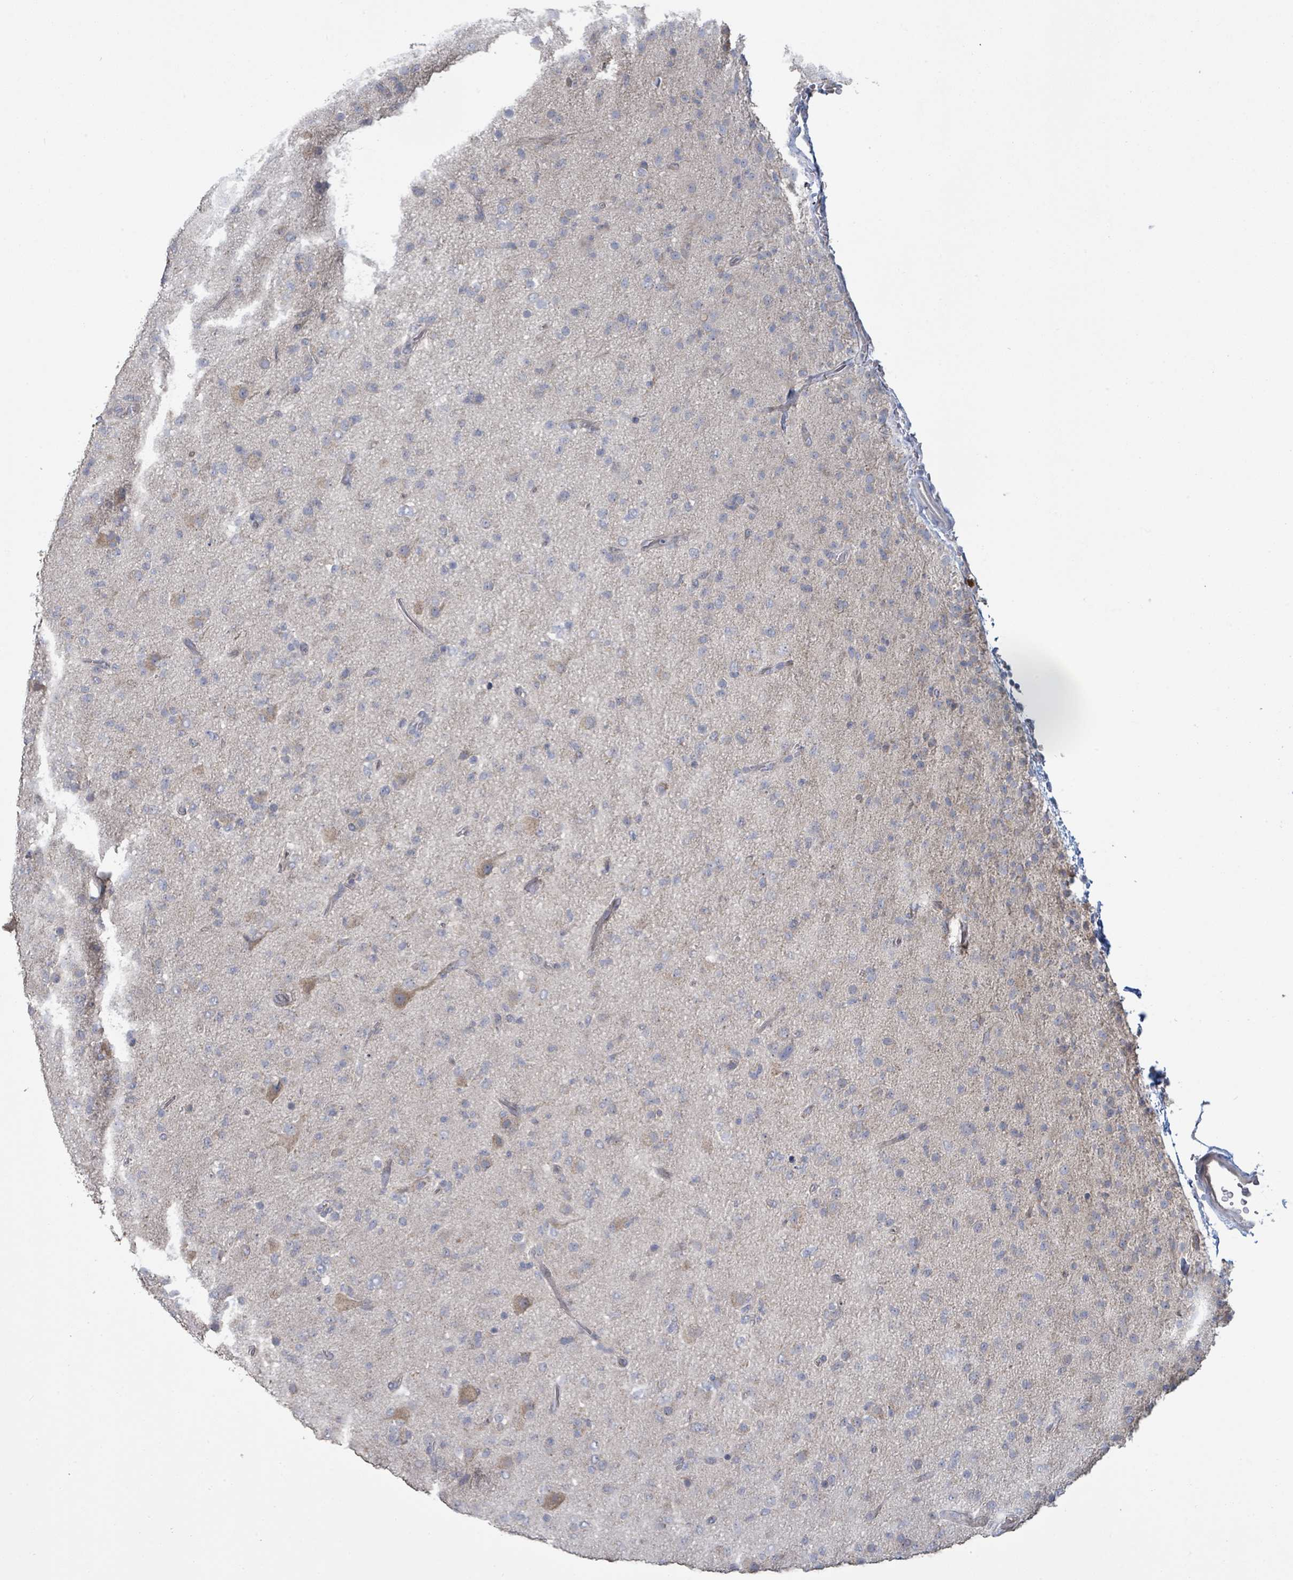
{"staining": {"intensity": "negative", "quantity": "none", "location": "none"}, "tissue": "glioma", "cell_type": "Tumor cells", "image_type": "cancer", "snomed": [{"axis": "morphology", "description": "Glioma, malignant, Low grade"}, {"axis": "topography", "description": "Brain"}], "caption": "This is an IHC micrograph of low-grade glioma (malignant). There is no expression in tumor cells.", "gene": "KCNS2", "patient": {"sex": "male", "age": 65}}